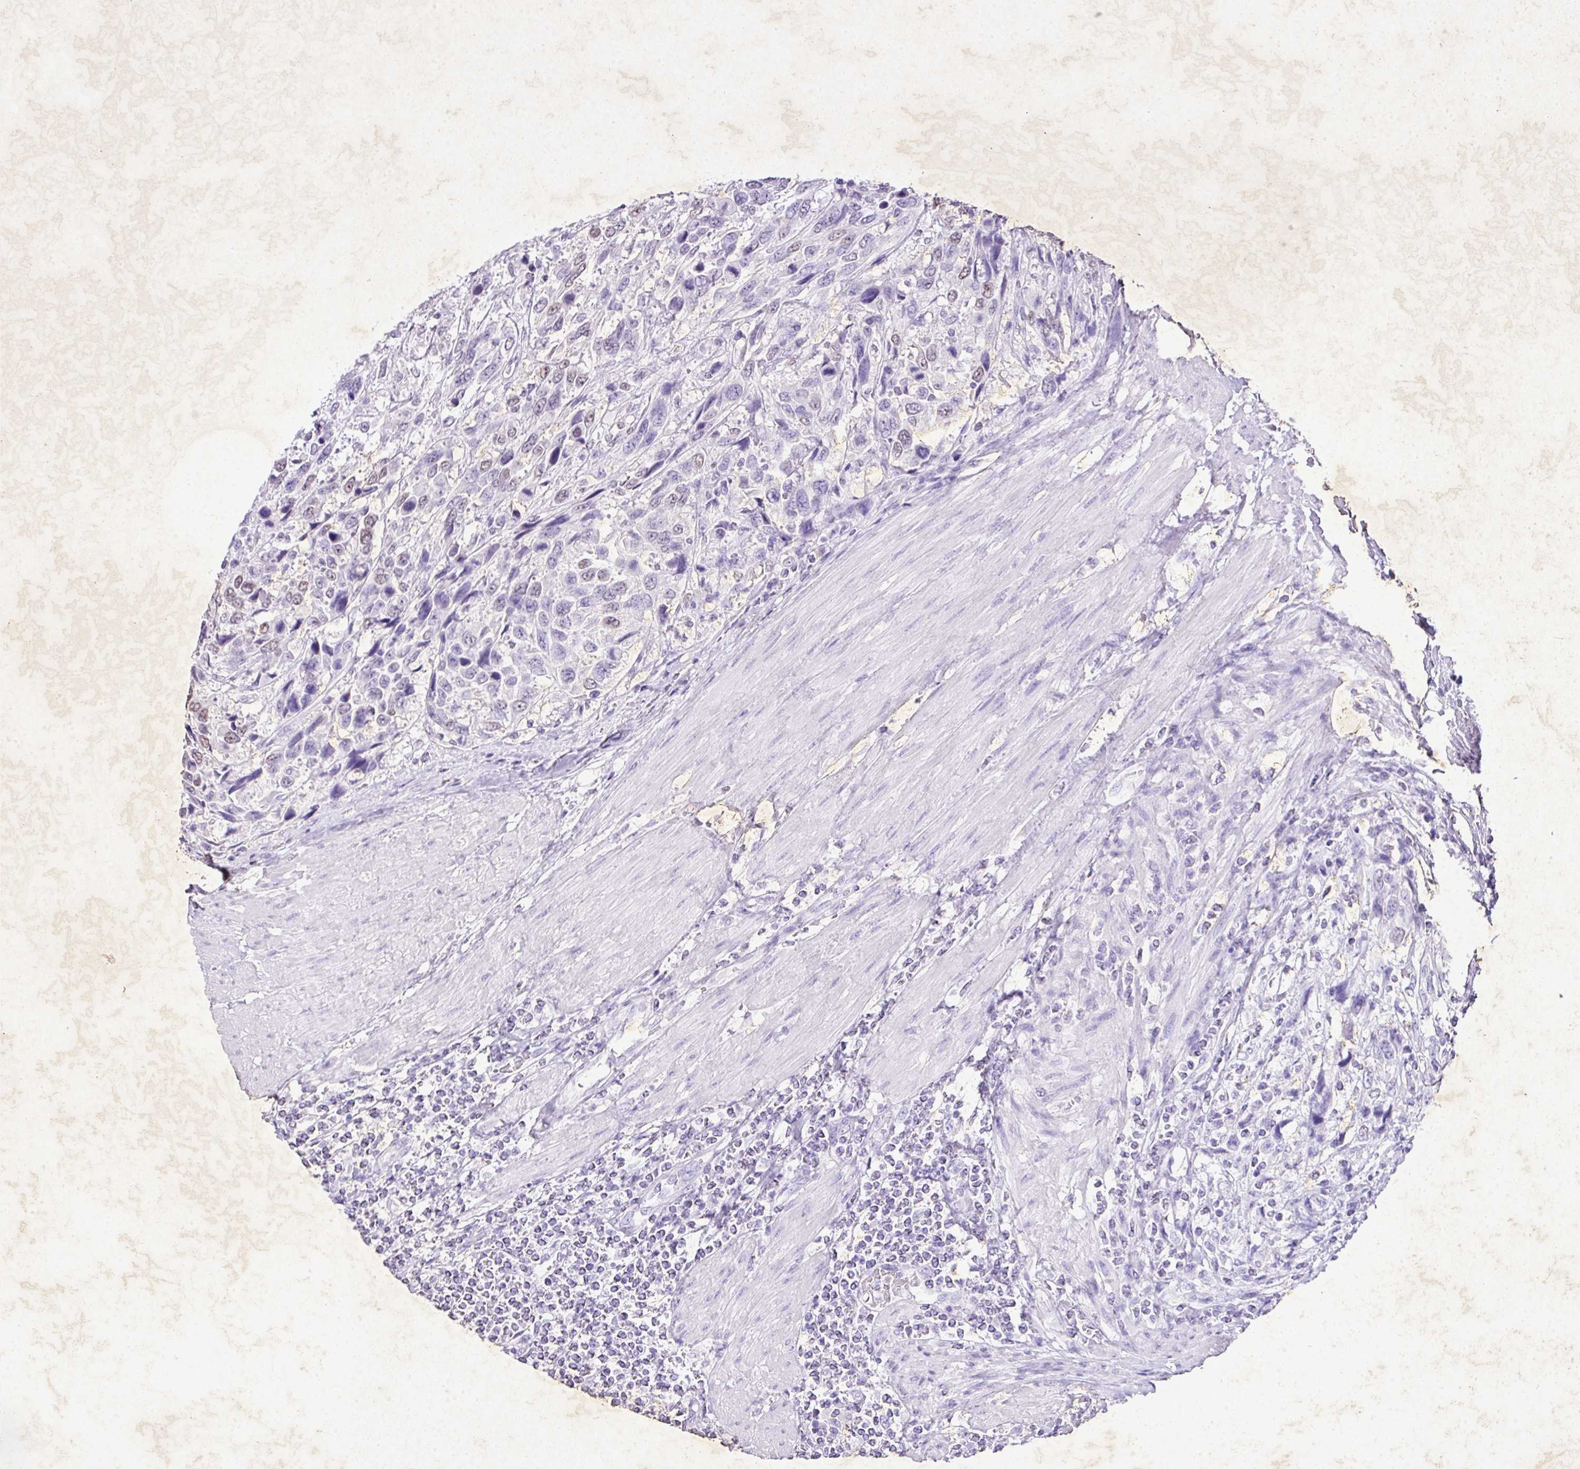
{"staining": {"intensity": "negative", "quantity": "none", "location": "none"}, "tissue": "urothelial cancer", "cell_type": "Tumor cells", "image_type": "cancer", "snomed": [{"axis": "morphology", "description": "Urothelial carcinoma, High grade"}, {"axis": "topography", "description": "Urinary bladder"}], "caption": "High power microscopy photomicrograph of an immunohistochemistry photomicrograph of urothelial cancer, revealing no significant staining in tumor cells.", "gene": "KCNJ11", "patient": {"sex": "female", "age": 70}}